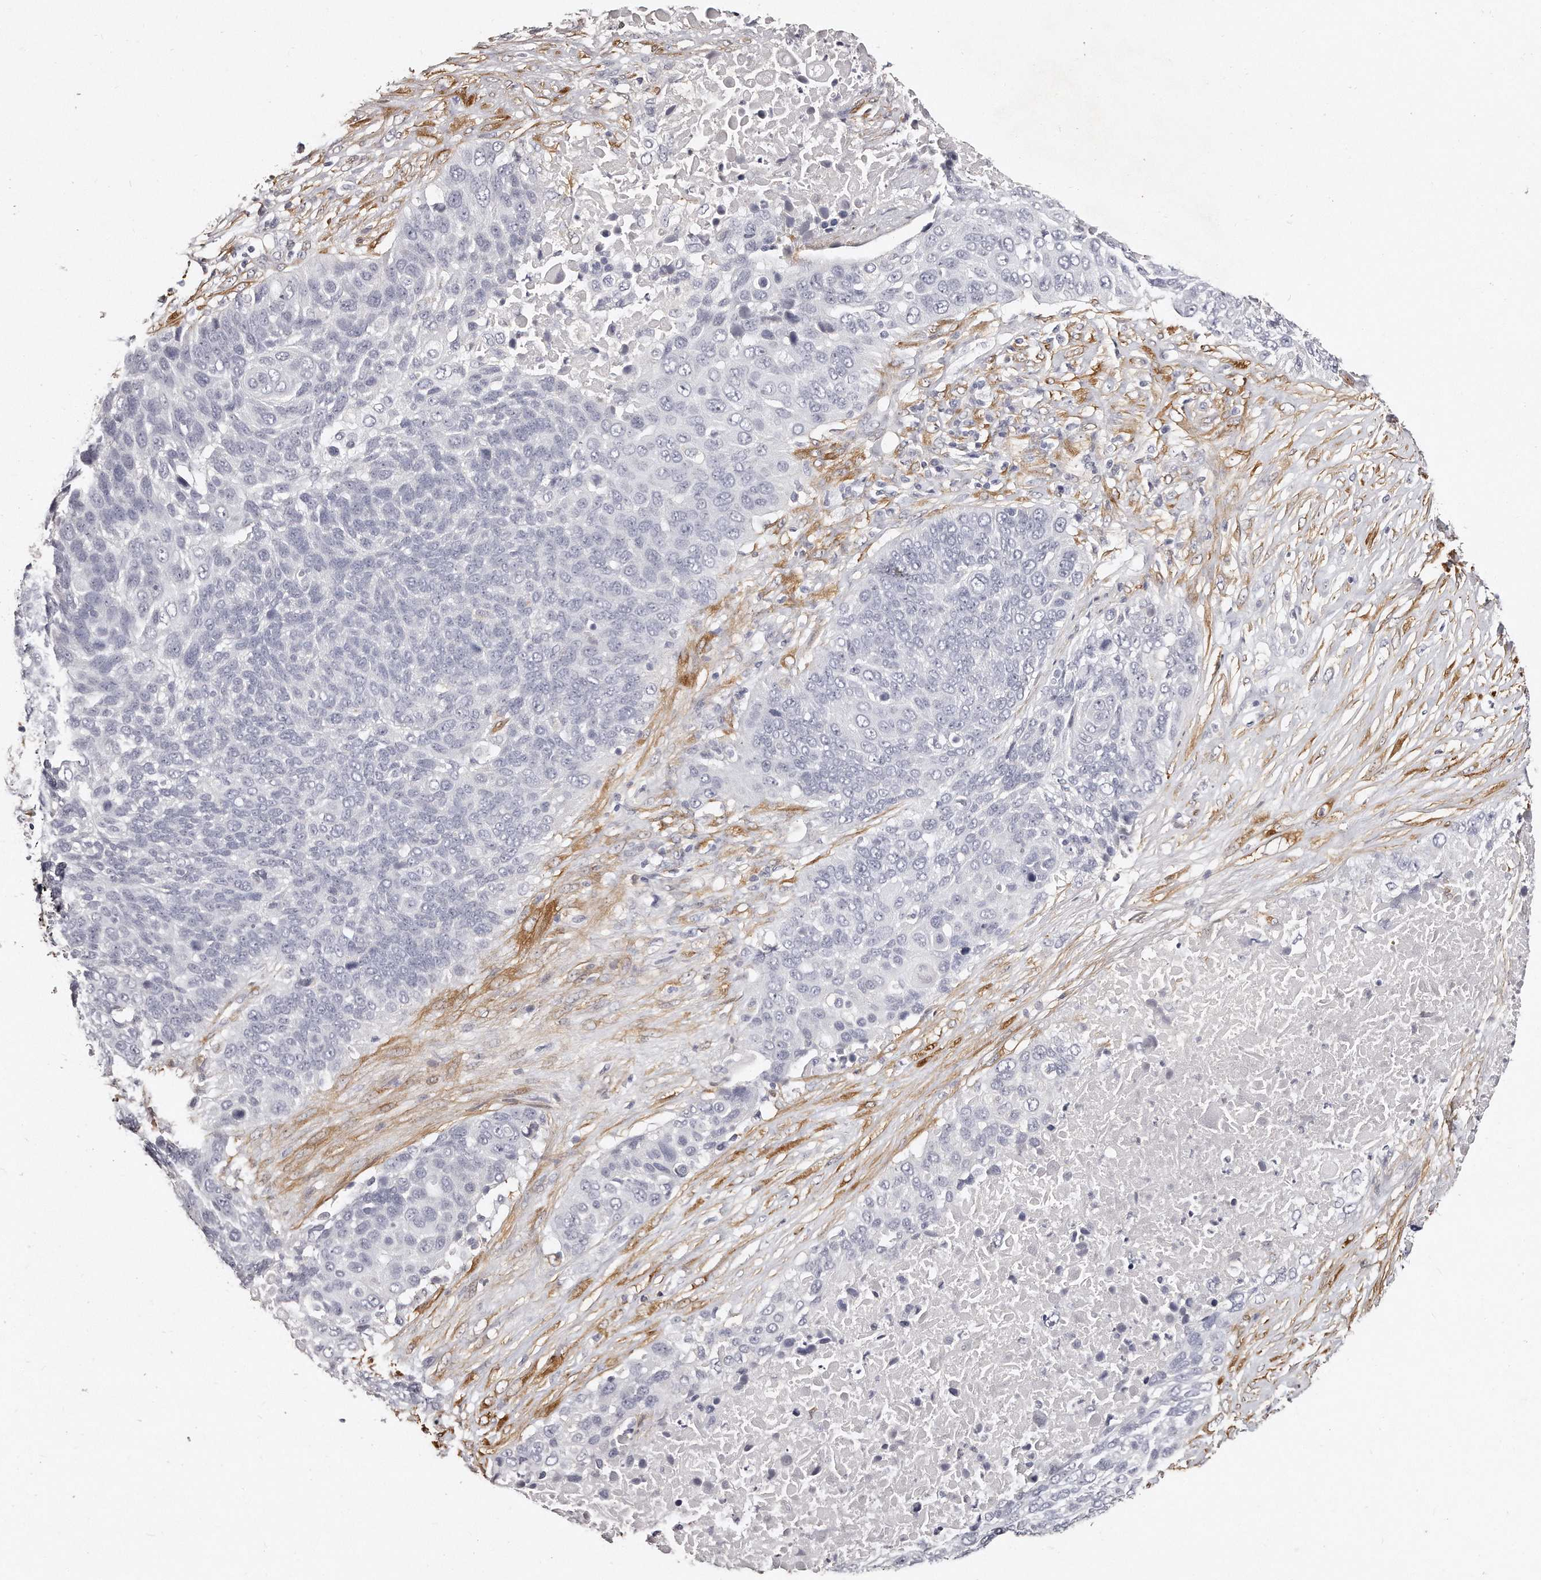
{"staining": {"intensity": "negative", "quantity": "none", "location": "none"}, "tissue": "lung cancer", "cell_type": "Tumor cells", "image_type": "cancer", "snomed": [{"axis": "morphology", "description": "Squamous cell carcinoma, NOS"}, {"axis": "topography", "description": "Lung"}], "caption": "Immunohistochemistry of squamous cell carcinoma (lung) displays no expression in tumor cells. (Immunohistochemistry, brightfield microscopy, high magnification).", "gene": "LMOD1", "patient": {"sex": "male", "age": 66}}